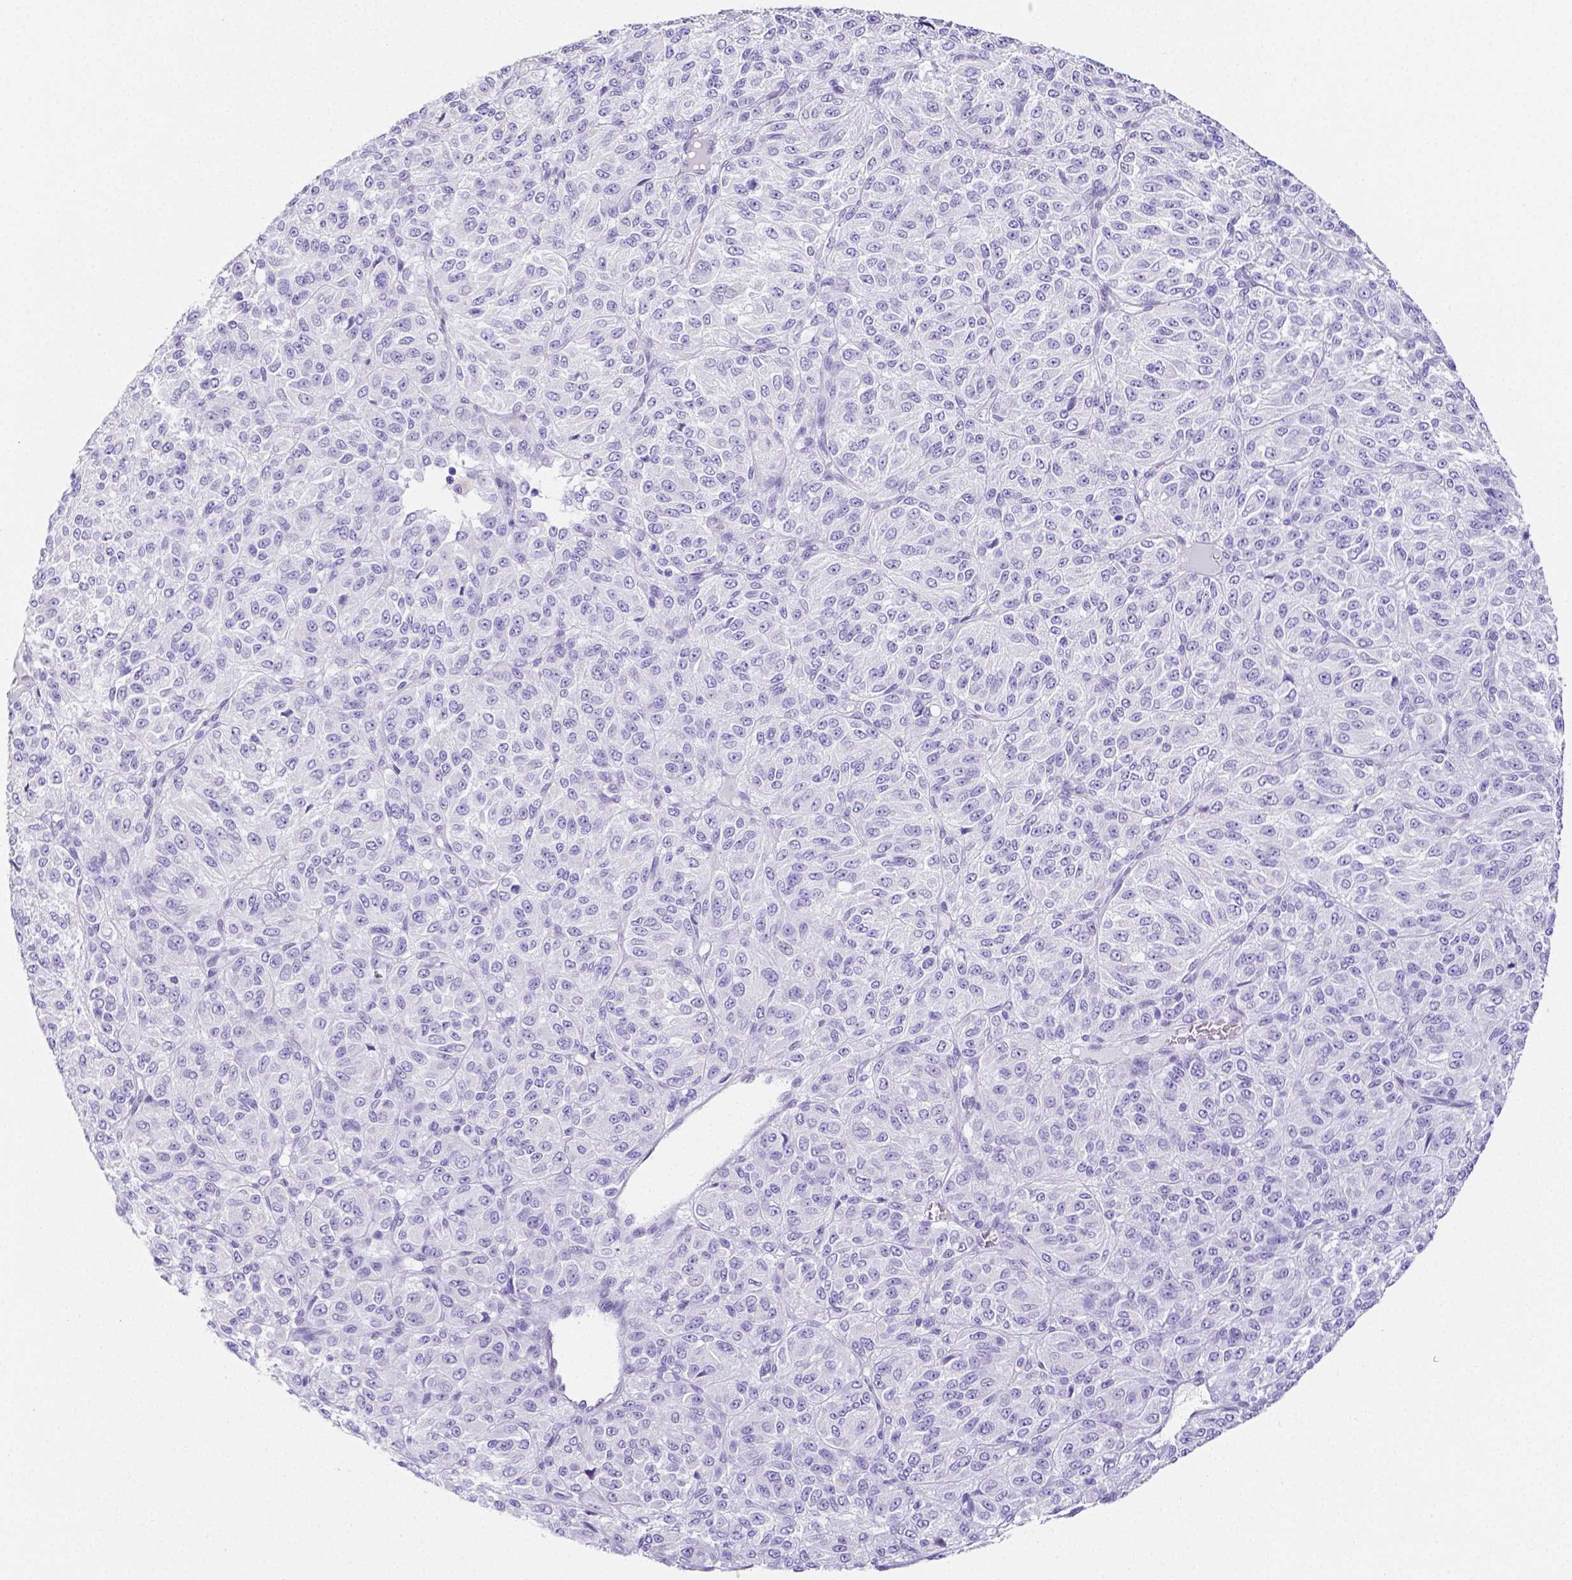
{"staining": {"intensity": "negative", "quantity": "none", "location": "none"}, "tissue": "melanoma", "cell_type": "Tumor cells", "image_type": "cancer", "snomed": [{"axis": "morphology", "description": "Malignant melanoma, Metastatic site"}, {"axis": "topography", "description": "Brain"}], "caption": "An IHC photomicrograph of melanoma is shown. There is no staining in tumor cells of melanoma. The staining is performed using DAB brown chromogen with nuclei counter-stained in using hematoxylin.", "gene": "ARHGAP36", "patient": {"sex": "female", "age": 56}}